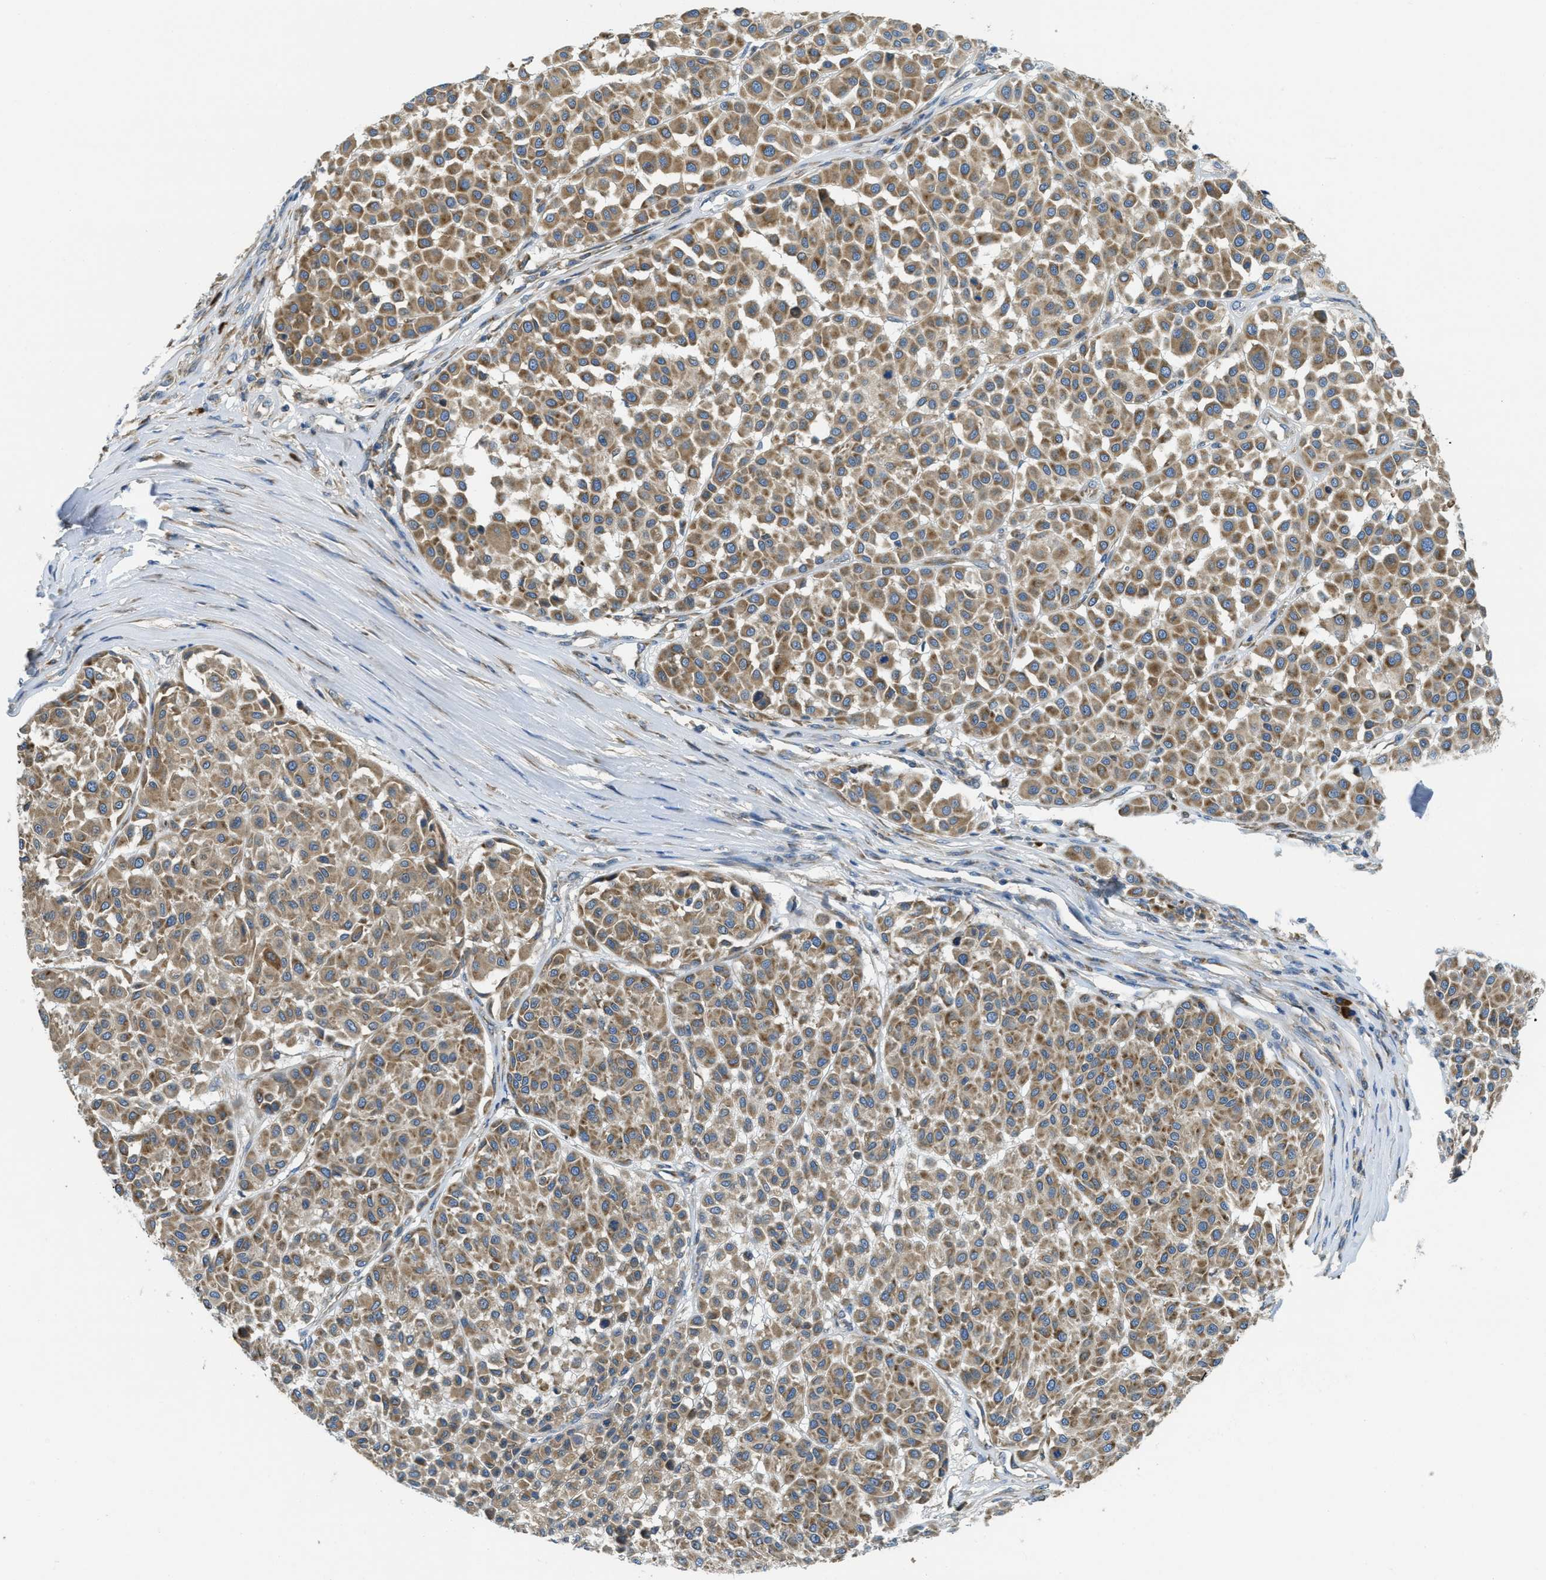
{"staining": {"intensity": "moderate", "quantity": ">75%", "location": "cytoplasmic/membranous"}, "tissue": "melanoma", "cell_type": "Tumor cells", "image_type": "cancer", "snomed": [{"axis": "morphology", "description": "Malignant melanoma, Metastatic site"}, {"axis": "topography", "description": "Soft tissue"}], "caption": "Immunohistochemical staining of human malignant melanoma (metastatic site) reveals moderate cytoplasmic/membranous protein staining in approximately >75% of tumor cells. Nuclei are stained in blue.", "gene": "SSR1", "patient": {"sex": "male", "age": 41}}